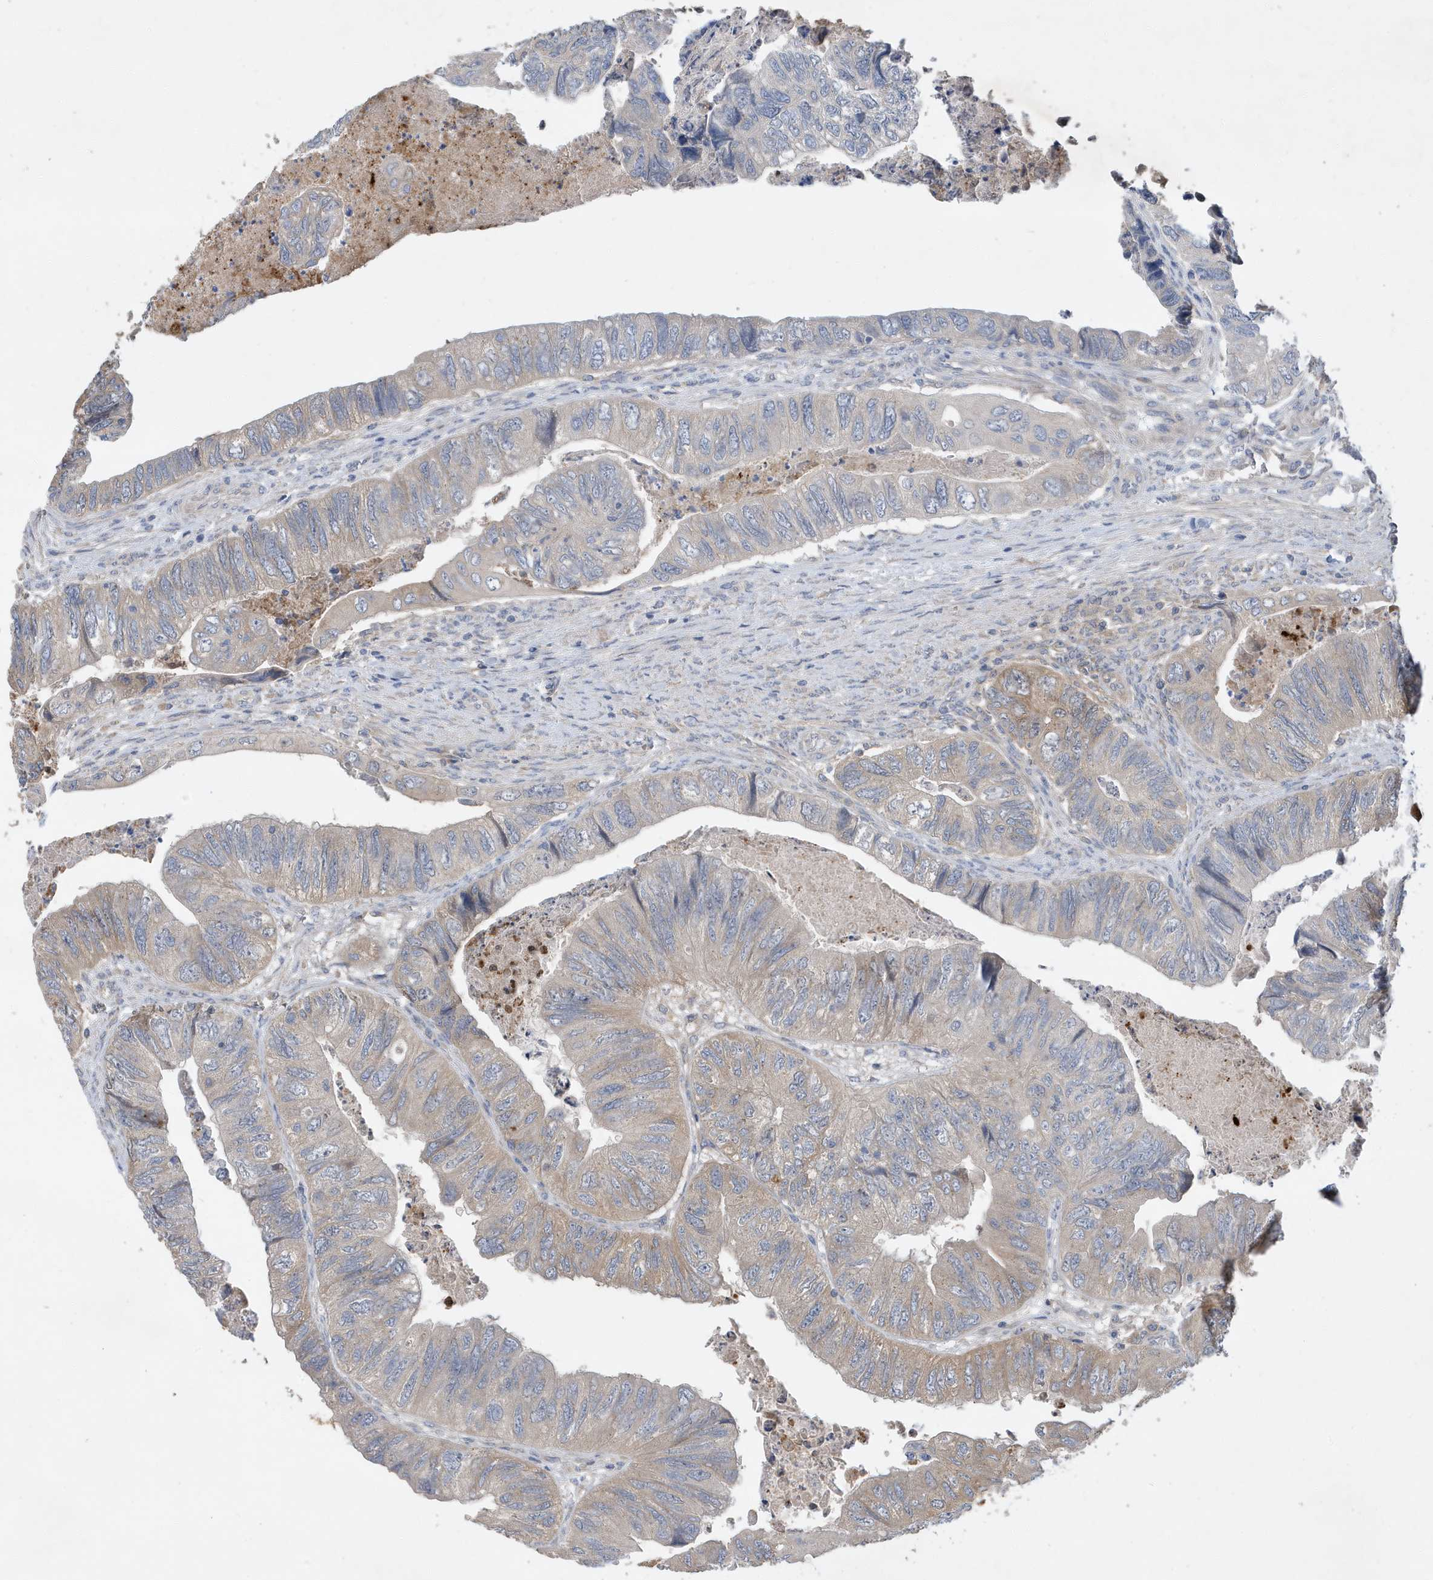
{"staining": {"intensity": "weak", "quantity": "<25%", "location": "cytoplasmic/membranous"}, "tissue": "colorectal cancer", "cell_type": "Tumor cells", "image_type": "cancer", "snomed": [{"axis": "morphology", "description": "Adenocarcinoma, NOS"}, {"axis": "topography", "description": "Rectum"}], "caption": "Adenocarcinoma (colorectal) stained for a protein using IHC demonstrates no positivity tumor cells.", "gene": "LAPTM4A", "patient": {"sex": "male", "age": 63}}